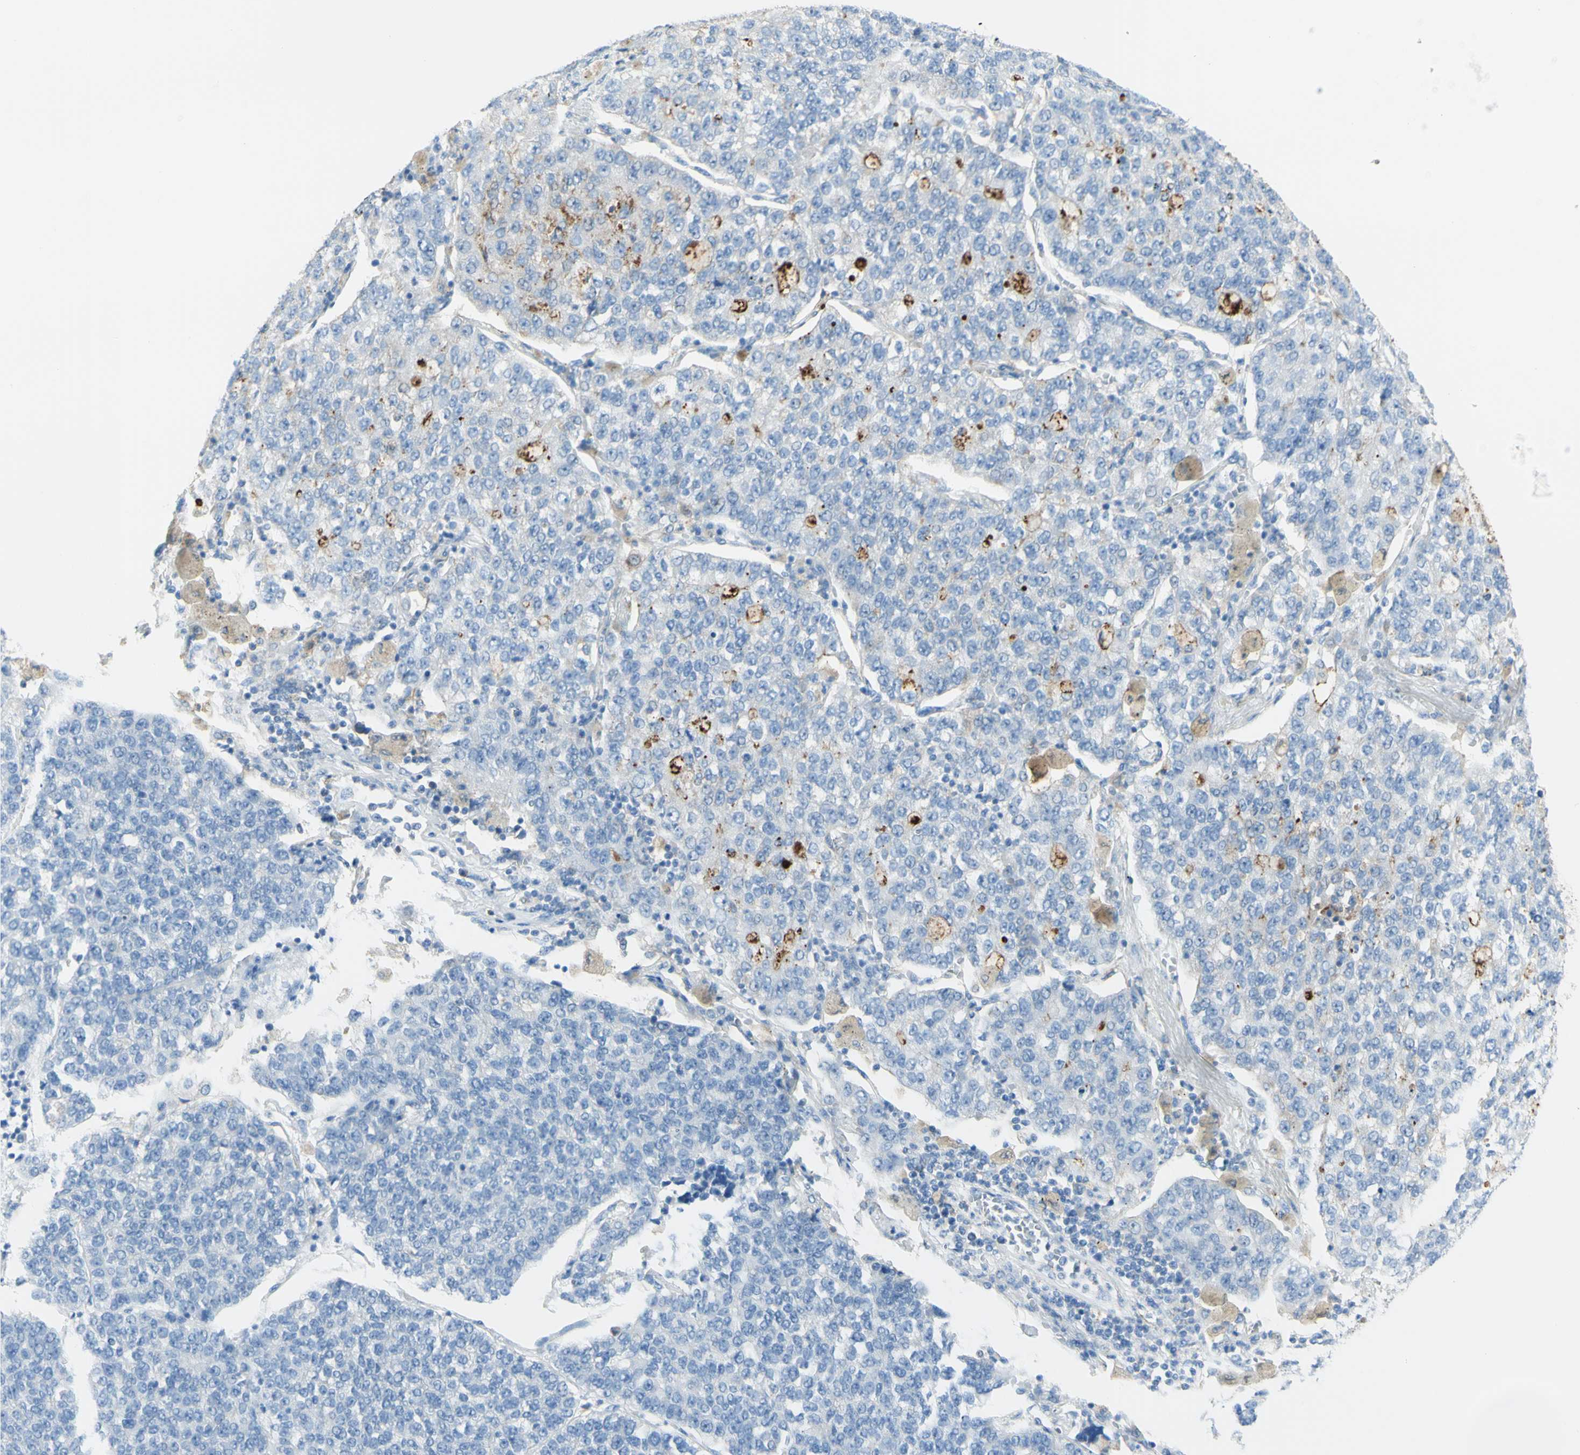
{"staining": {"intensity": "strong", "quantity": "<25%", "location": "cytoplasmic/membranous"}, "tissue": "lung cancer", "cell_type": "Tumor cells", "image_type": "cancer", "snomed": [{"axis": "morphology", "description": "Adenocarcinoma, NOS"}, {"axis": "topography", "description": "Lung"}], "caption": "This histopathology image demonstrates lung cancer stained with IHC to label a protein in brown. The cytoplasmic/membranous of tumor cells show strong positivity for the protein. Nuclei are counter-stained blue.", "gene": "TSPAN1", "patient": {"sex": "male", "age": 49}}